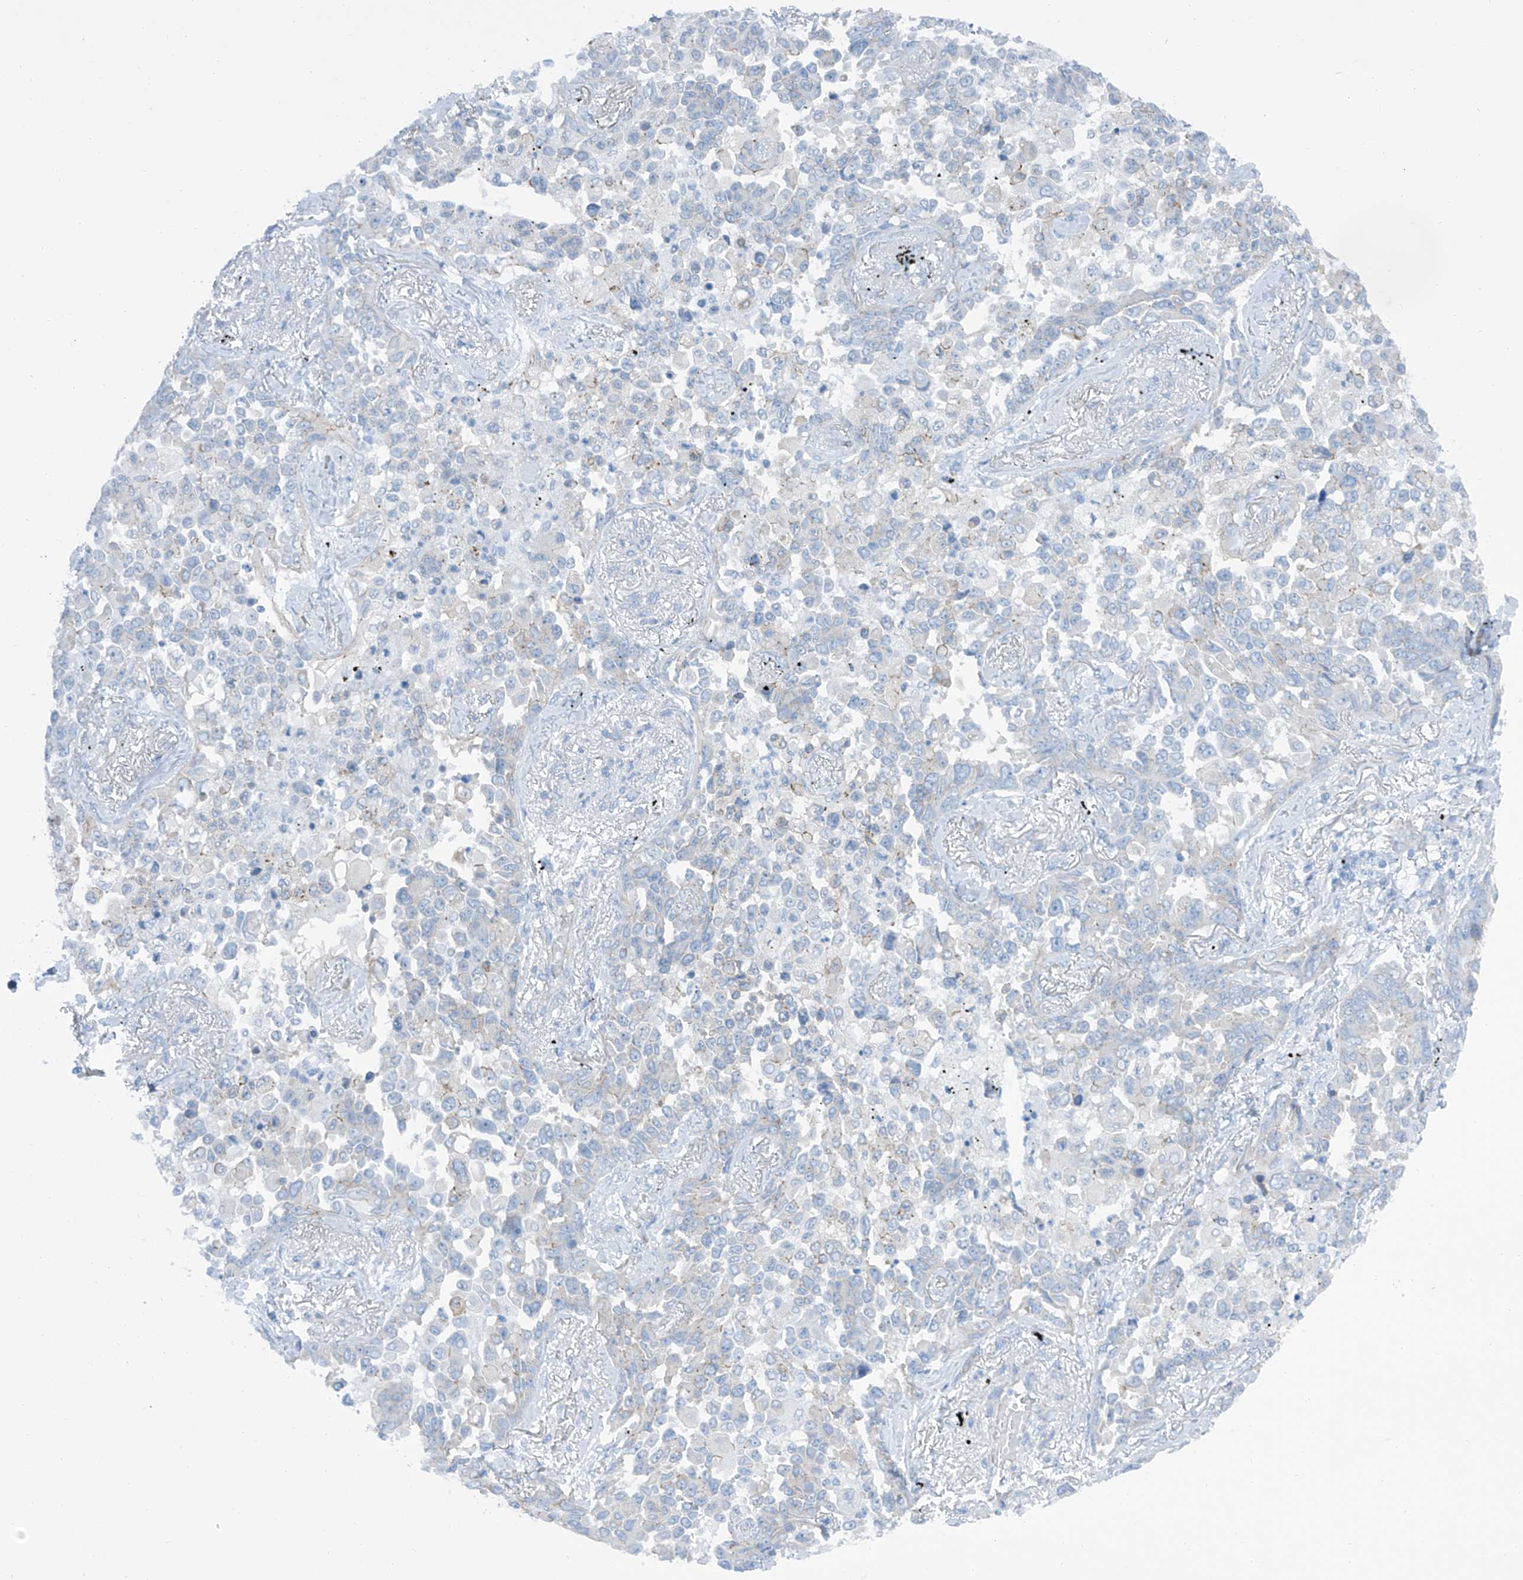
{"staining": {"intensity": "negative", "quantity": "none", "location": "none"}, "tissue": "lung cancer", "cell_type": "Tumor cells", "image_type": "cancer", "snomed": [{"axis": "morphology", "description": "Adenocarcinoma, NOS"}, {"axis": "topography", "description": "Lung"}], "caption": "There is no significant staining in tumor cells of lung cancer (adenocarcinoma).", "gene": "MAGI1", "patient": {"sex": "female", "age": 67}}